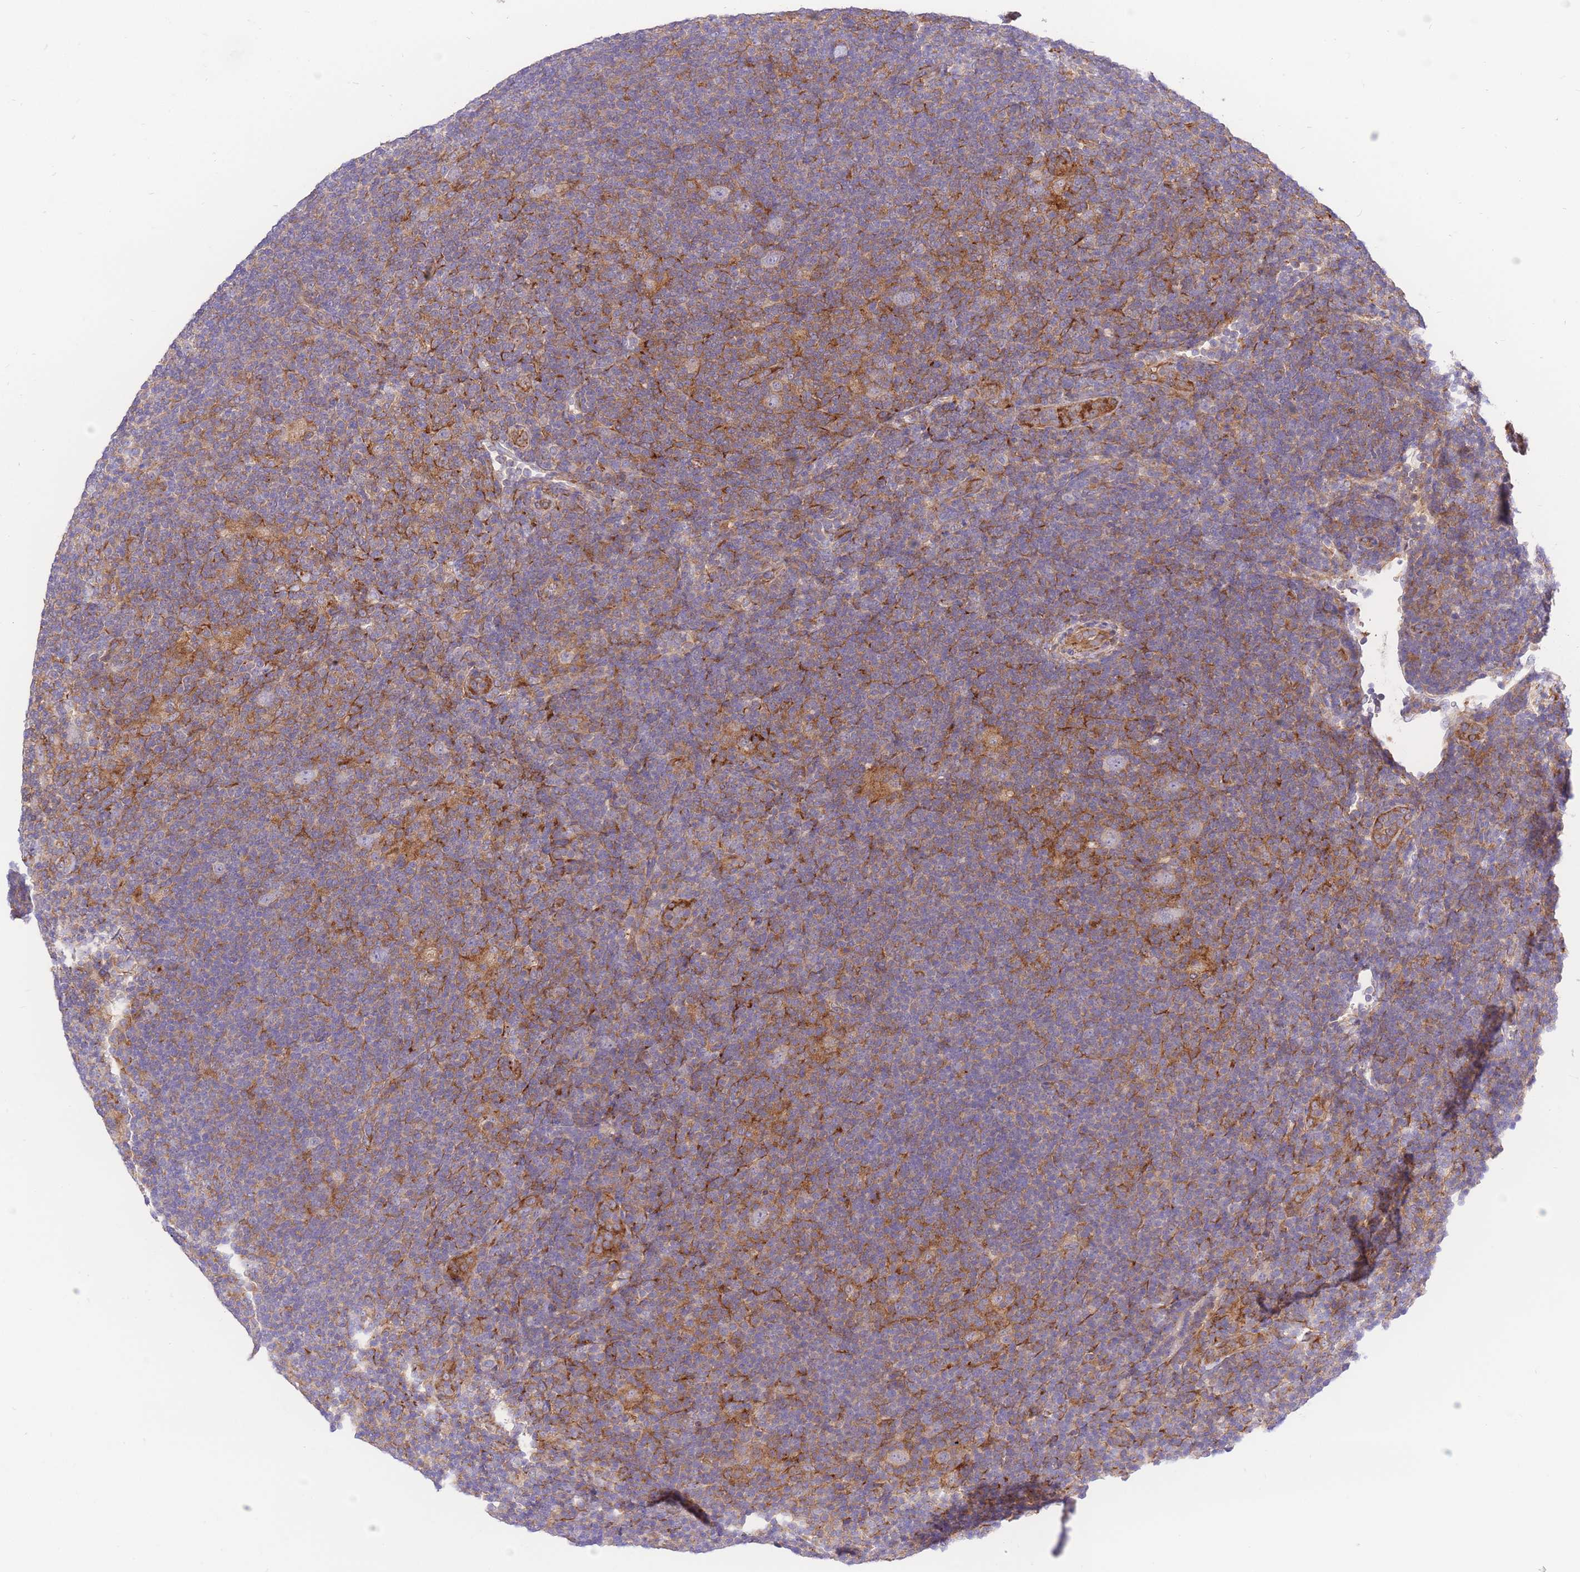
{"staining": {"intensity": "negative", "quantity": "none", "location": "none"}, "tissue": "lymphoma", "cell_type": "Tumor cells", "image_type": "cancer", "snomed": [{"axis": "morphology", "description": "Hodgkin's disease, NOS"}, {"axis": "topography", "description": "Lymph node"}], "caption": "Tumor cells are negative for protein expression in human lymphoma.", "gene": "INSYN2B", "patient": {"sex": "female", "age": 57}}